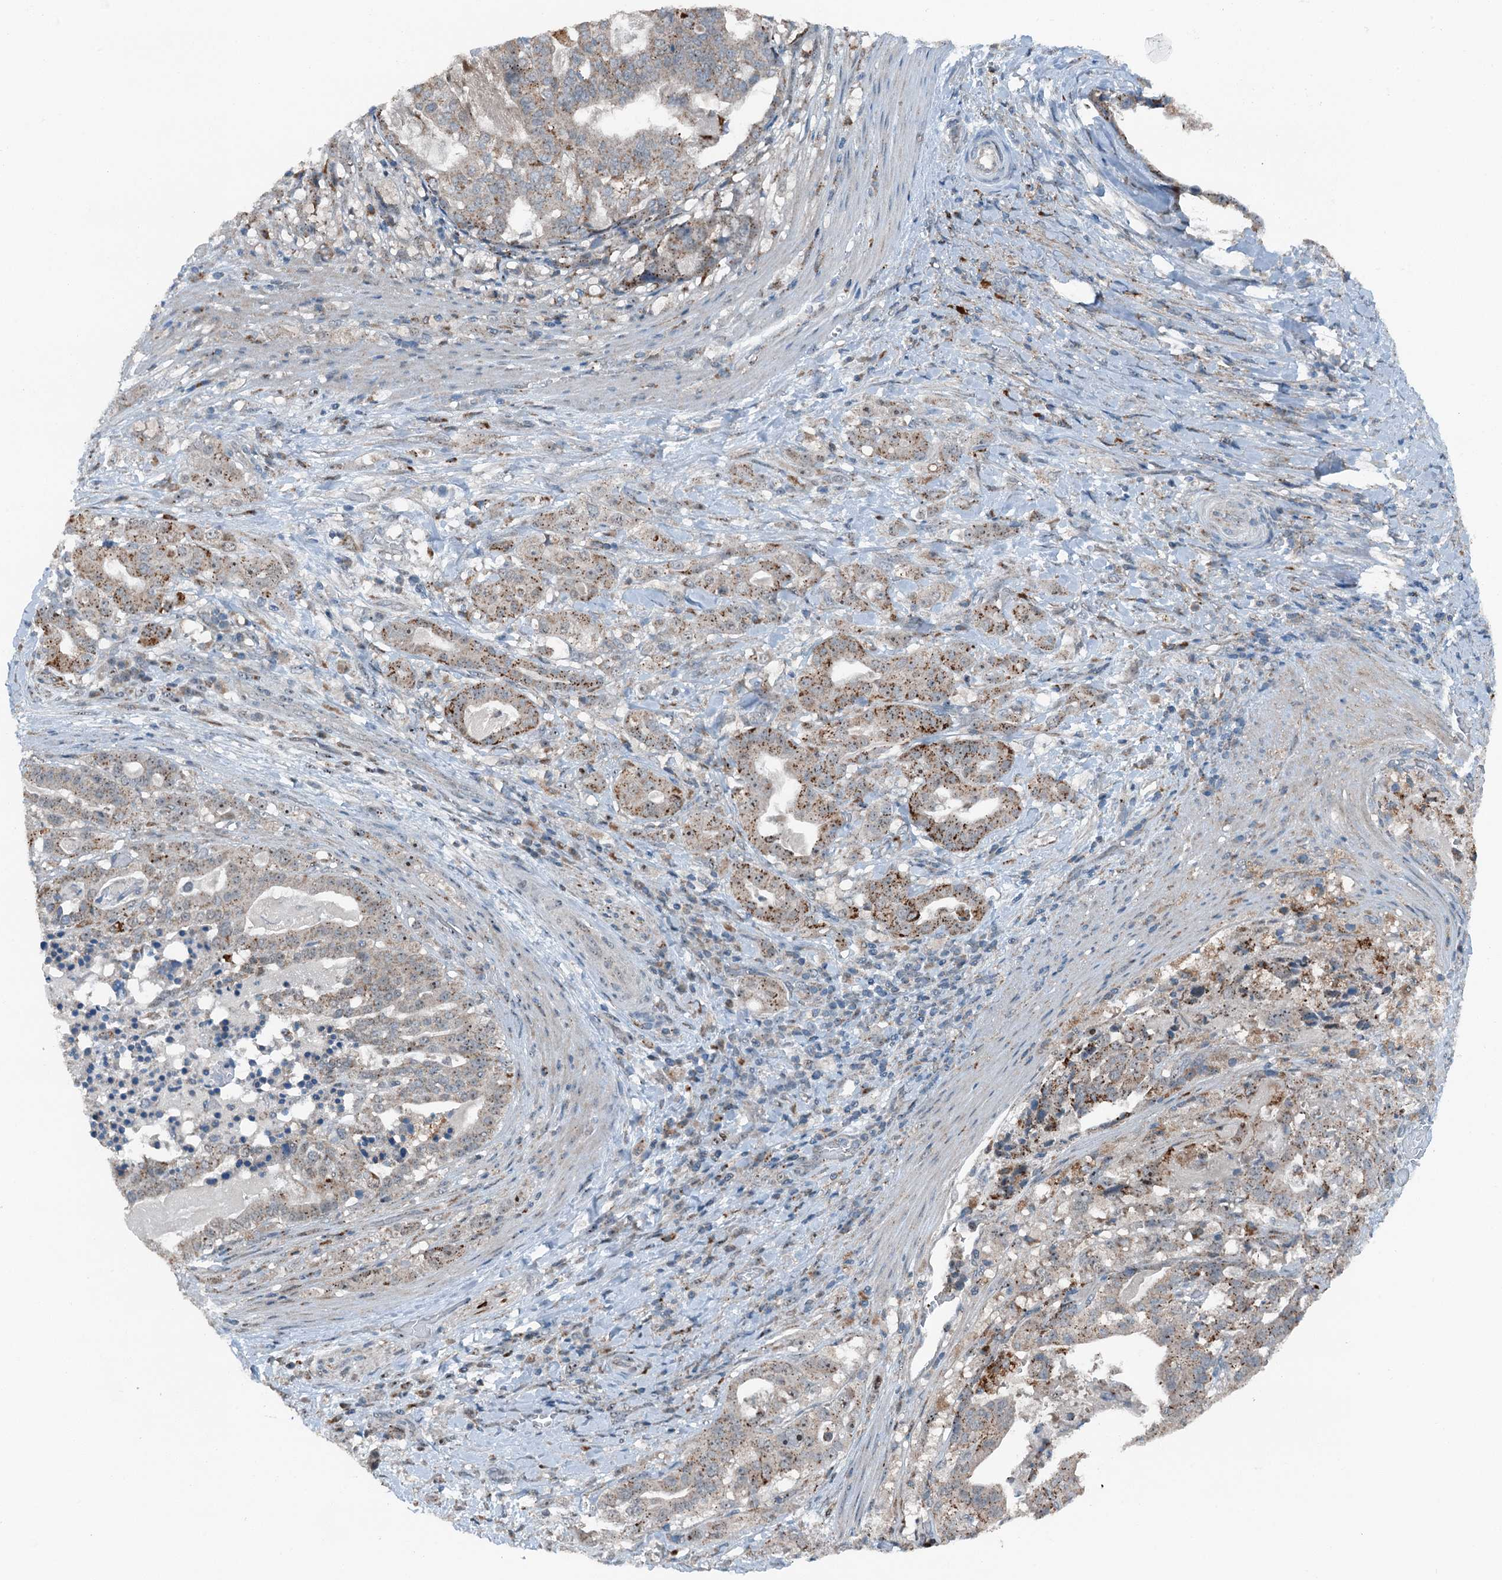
{"staining": {"intensity": "moderate", "quantity": "25%-75%", "location": "cytoplasmic/membranous"}, "tissue": "stomach cancer", "cell_type": "Tumor cells", "image_type": "cancer", "snomed": [{"axis": "morphology", "description": "Adenocarcinoma, NOS"}, {"axis": "topography", "description": "Stomach"}], "caption": "Adenocarcinoma (stomach) stained for a protein reveals moderate cytoplasmic/membranous positivity in tumor cells.", "gene": "BMERB1", "patient": {"sex": "male", "age": 48}}